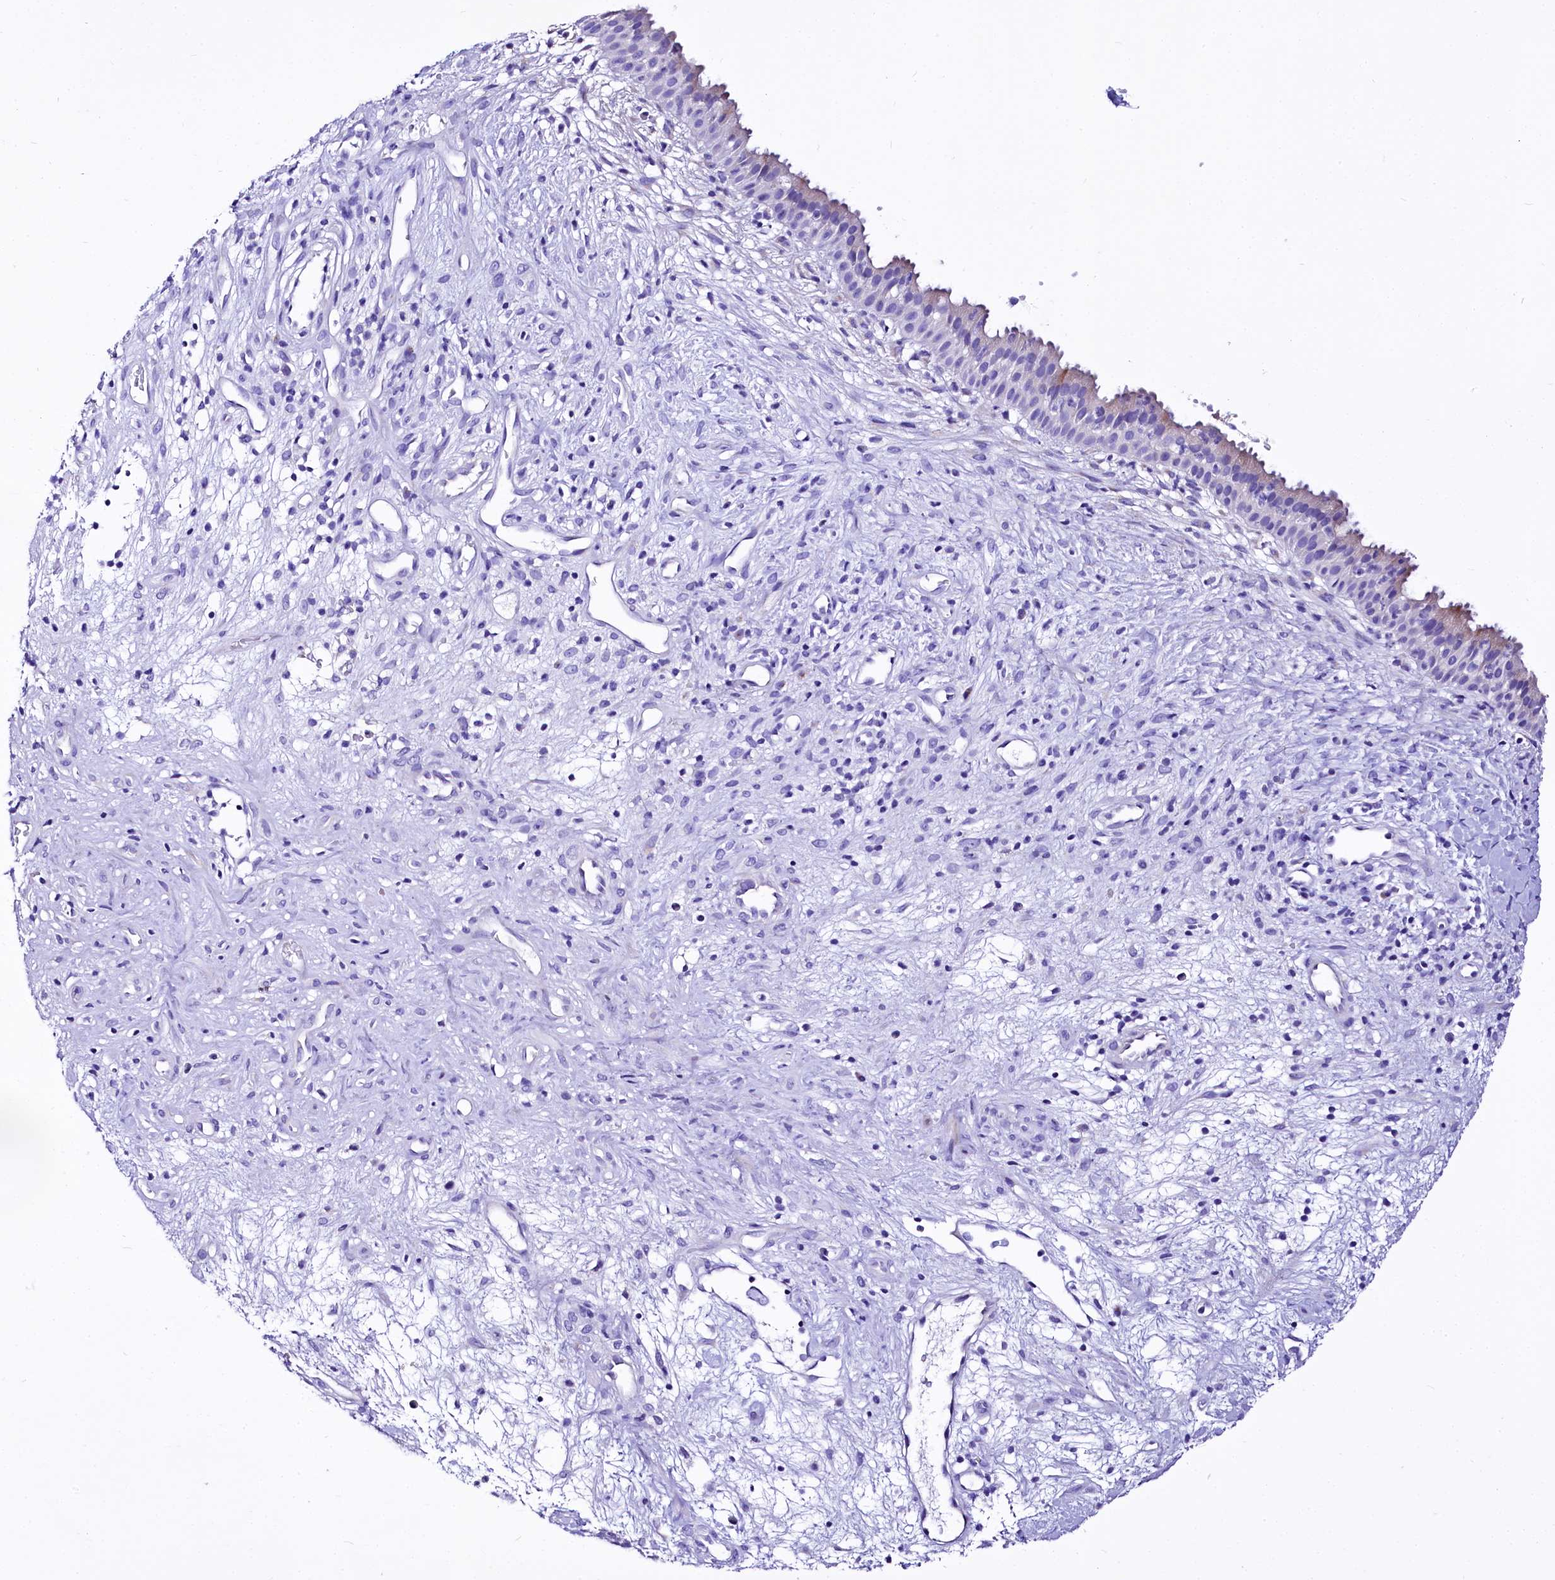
{"staining": {"intensity": "negative", "quantity": "none", "location": "none"}, "tissue": "nasopharynx", "cell_type": "Respiratory epithelial cells", "image_type": "normal", "snomed": [{"axis": "morphology", "description": "Normal tissue, NOS"}, {"axis": "topography", "description": "Nasopharynx"}], "caption": "This is a photomicrograph of IHC staining of unremarkable nasopharynx, which shows no expression in respiratory epithelial cells. (DAB (3,3'-diaminobenzidine) IHC visualized using brightfield microscopy, high magnification).", "gene": "A2ML1", "patient": {"sex": "male", "age": 22}}